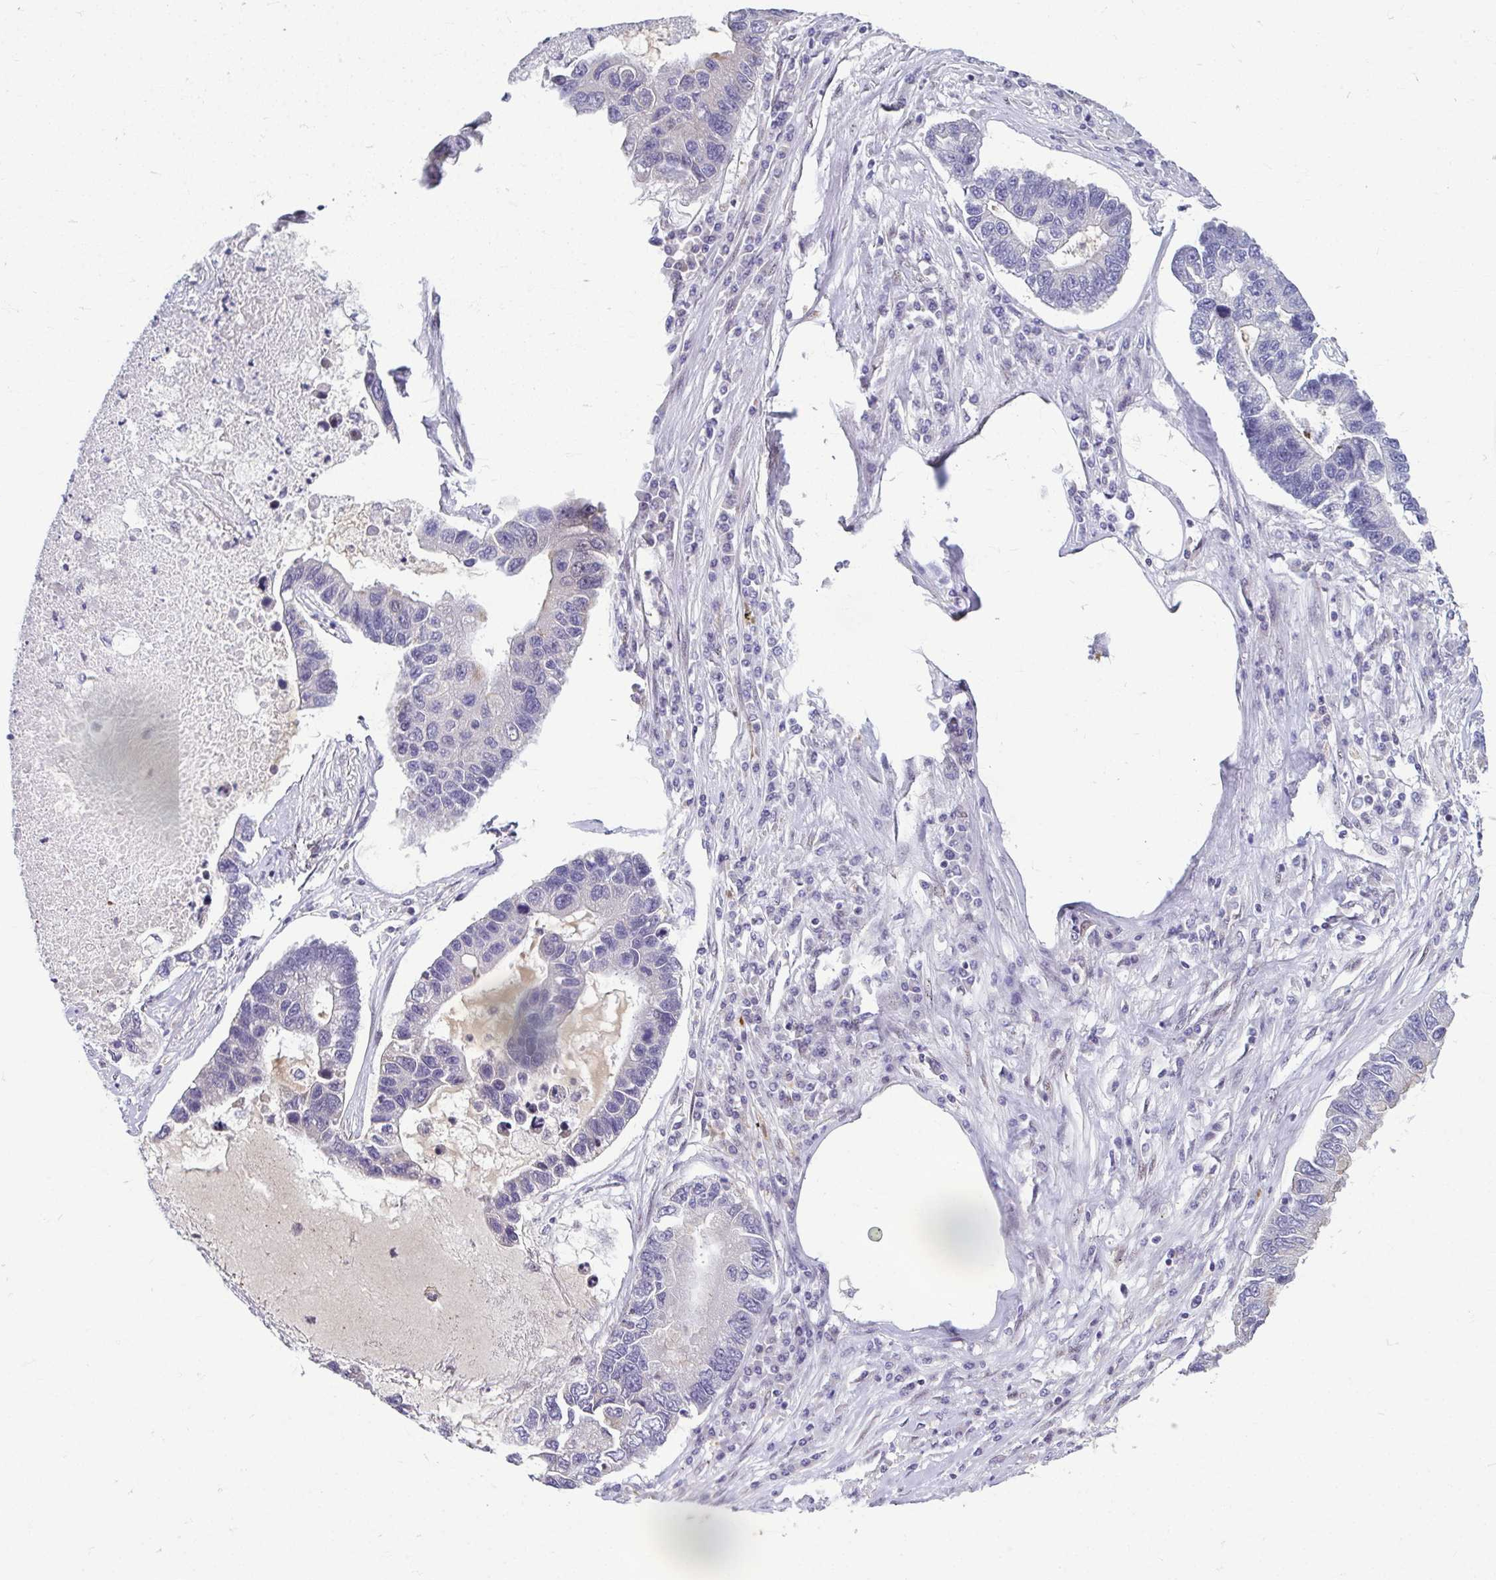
{"staining": {"intensity": "negative", "quantity": "none", "location": "none"}, "tissue": "lung cancer", "cell_type": "Tumor cells", "image_type": "cancer", "snomed": [{"axis": "morphology", "description": "Adenocarcinoma, NOS"}, {"axis": "topography", "description": "Bronchus"}, {"axis": "topography", "description": "Lung"}], "caption": "This is an immunohistochemistry micrograph of human lung cancer. There is no positivity in tumor cells.", "gene": "ODF1", "patient": {"sex": "female", "age": 51}}